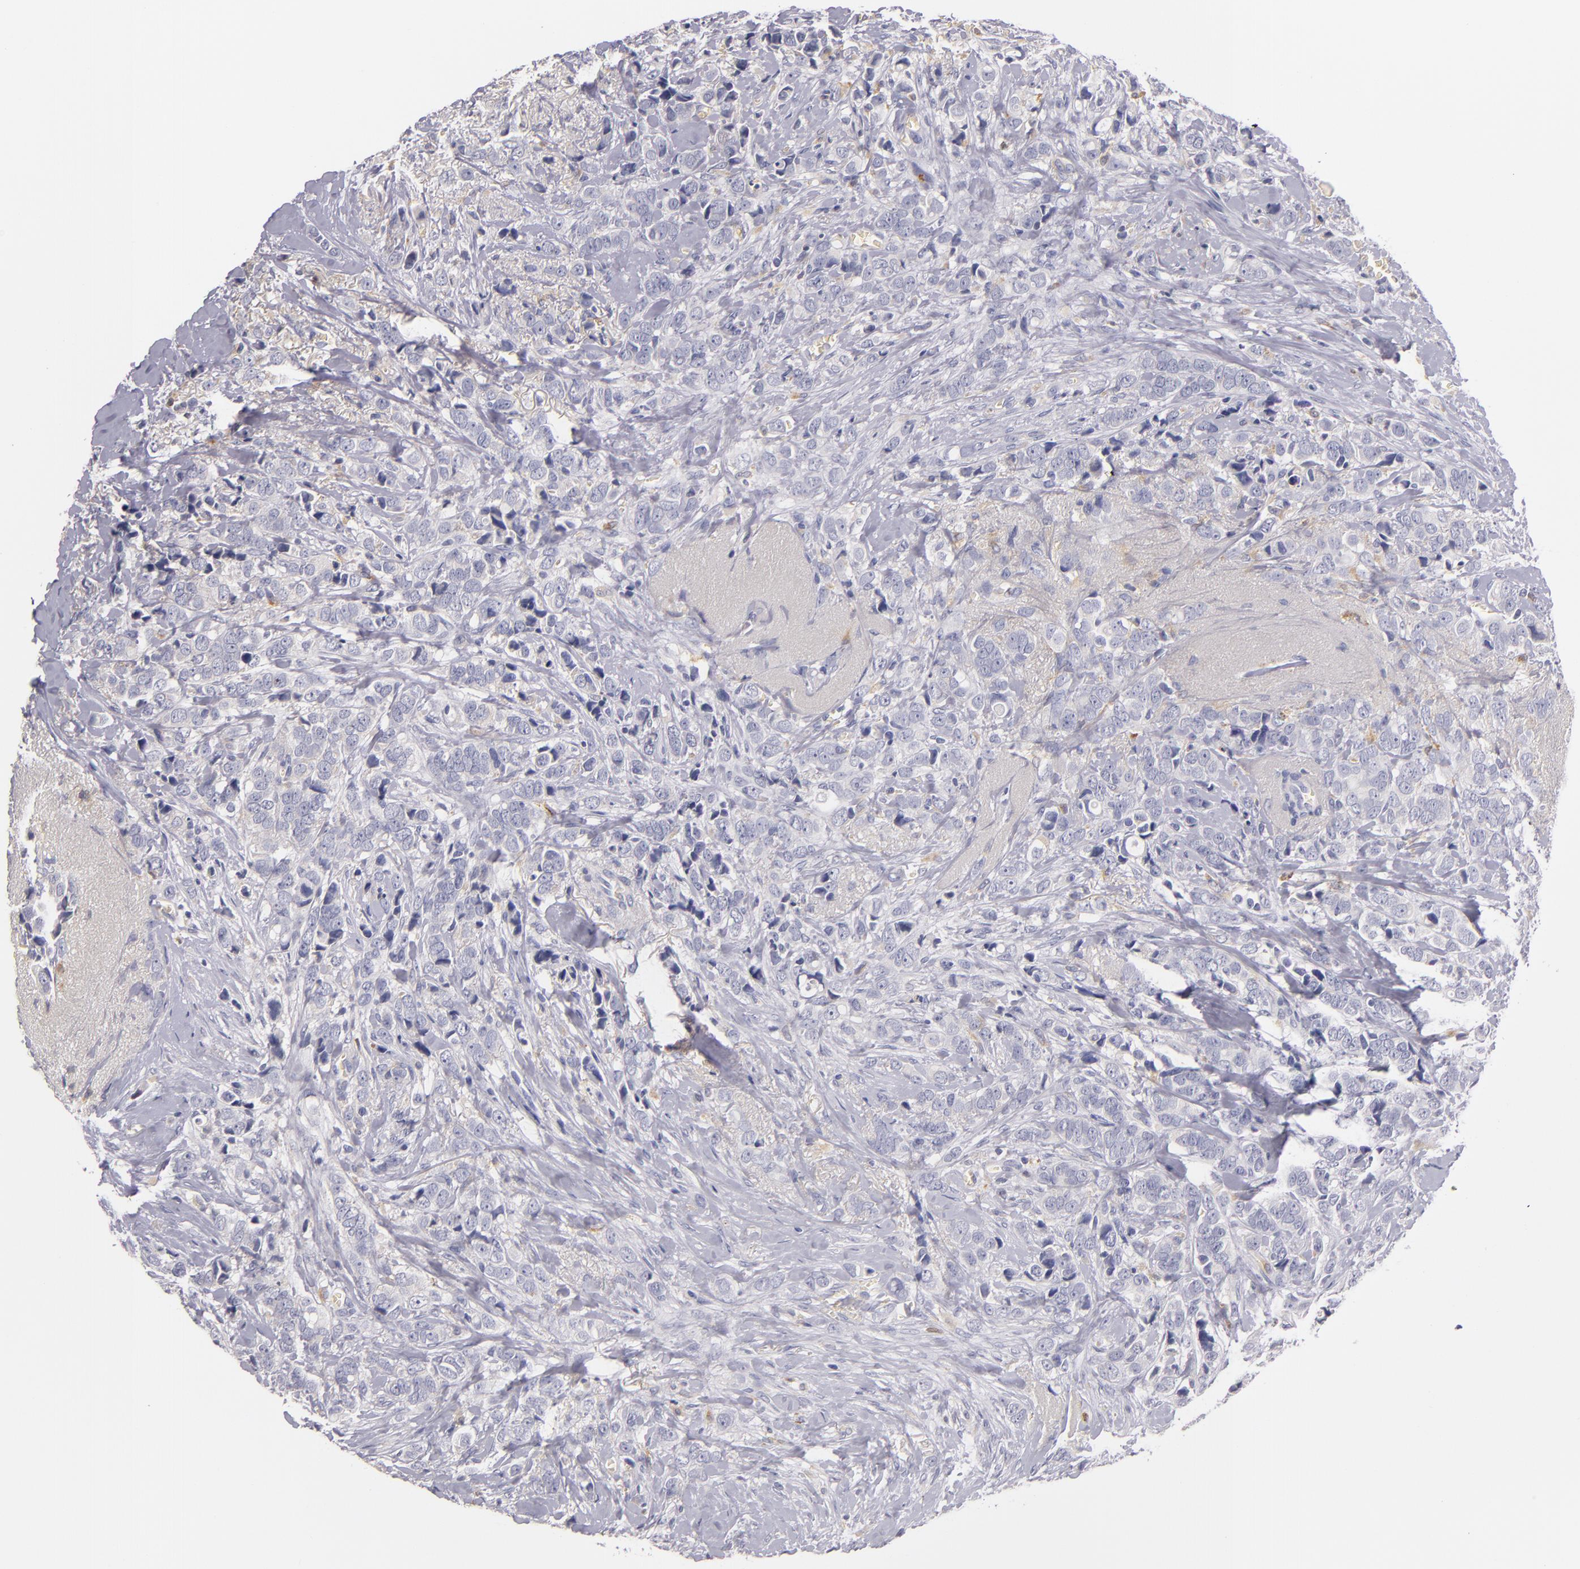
{"staining": {"intensity": "weak", "quantity": "<25%", "location": "cytoplasmic/membranous"}, "tissue": "breast cancer", "cell_type": "Tumor cells", "image_type": "cancer", "snomed": [{"axis": "morphology", "description": "Lobular carcinoma"}, {"axis": "topography", "description": "Breast"}], "caption": "This is an IHC image of human breast cancer. There is no positivity in tumor cells.", "gene": "TLR8", "patient": {"sex": "female", "age": 57}}